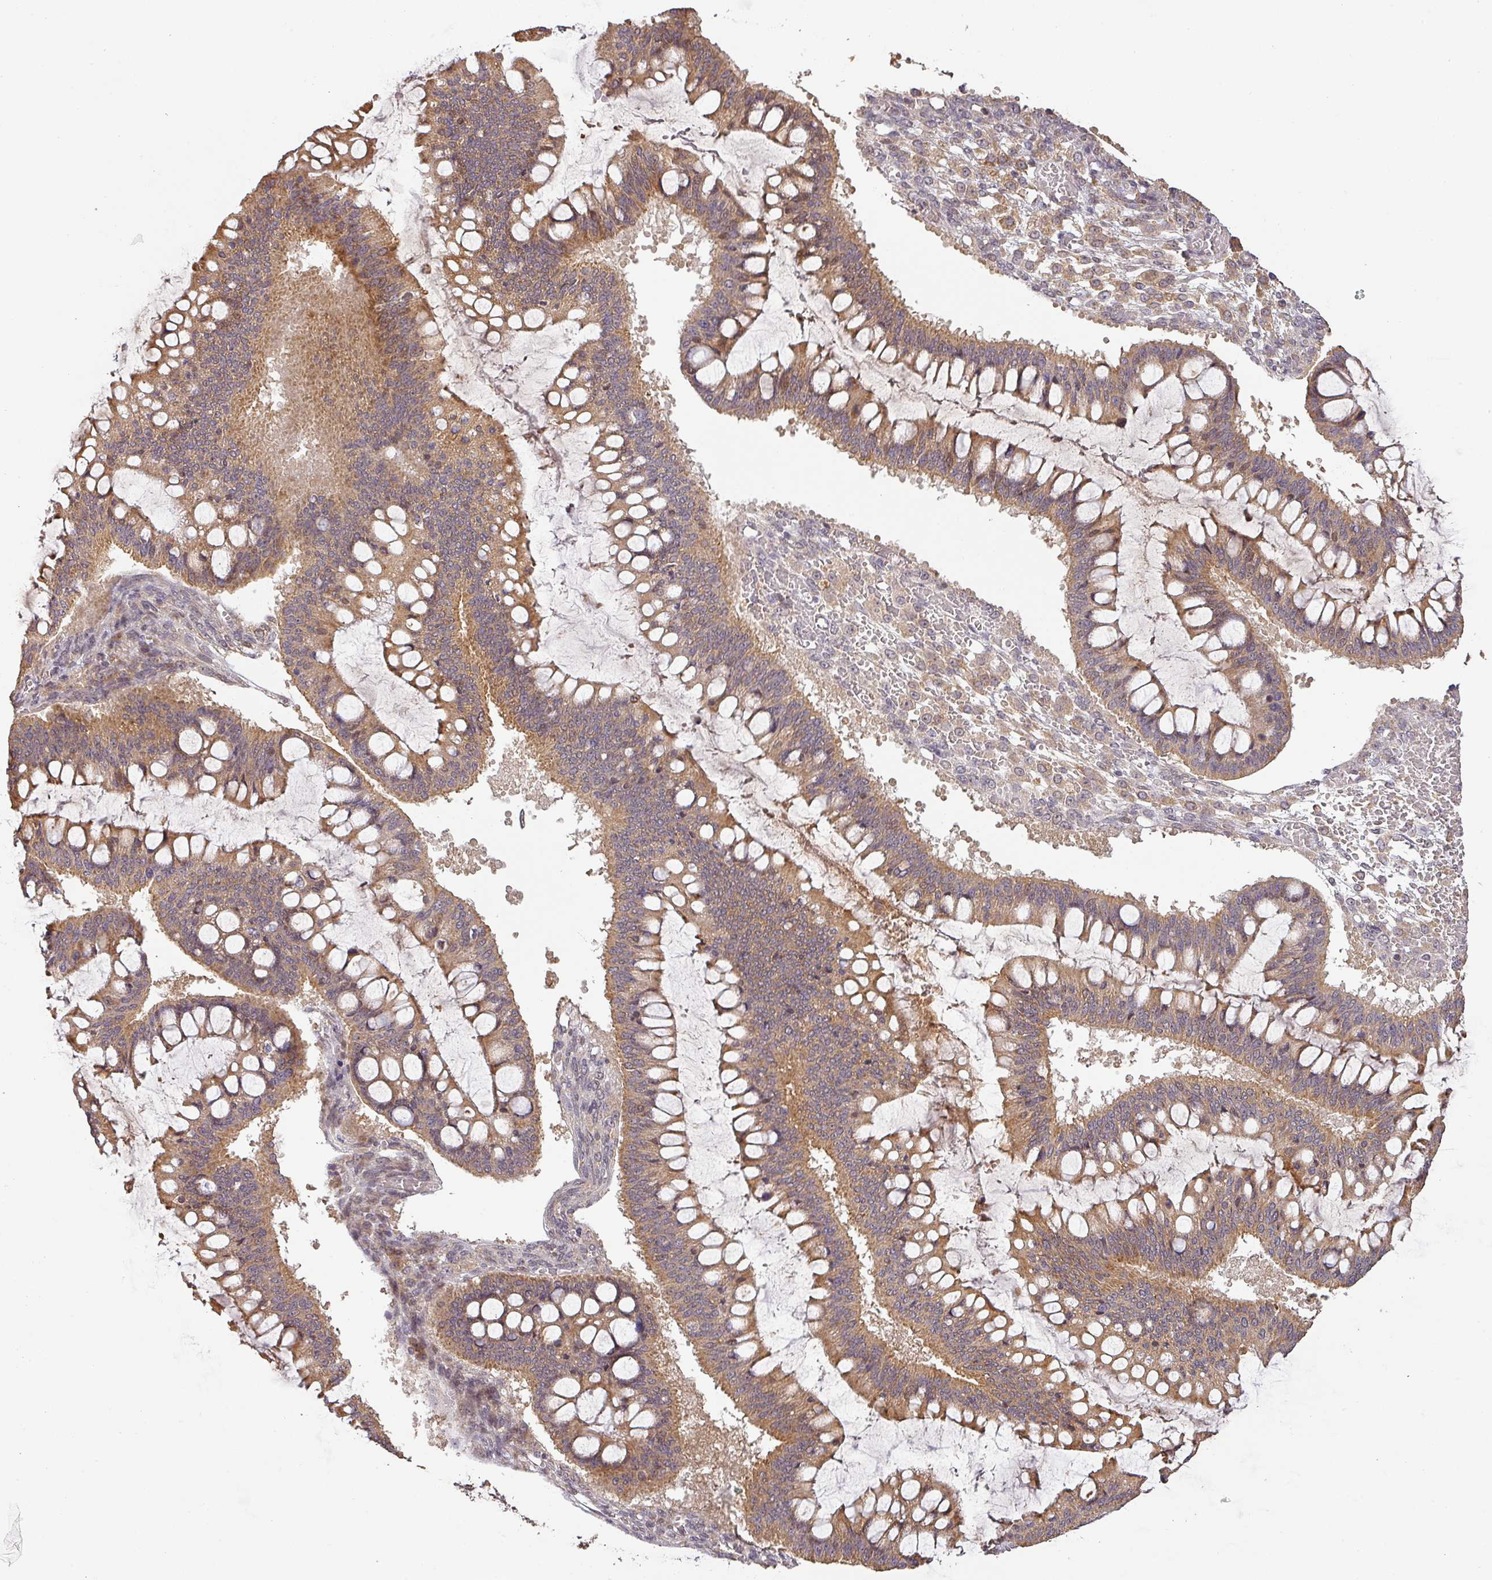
{"staining": {"intensity": "moderate", "quantity": ">75%", "location": "cytoplasmic/membranous"}, "tissue": "ovarian cancer", "cell_type": "Tumor cells", "image_type": "cancer", "snomed": [{"axis": "morphology", "description": "Cystadenocarcinoma, mucinous, NOS"}, {"axis": "topography", "description": "Ovary"}], "caption": "Tumor cells show moderate cytoplasmic/membranous positivity in approximately >75% of cells in ovarian cancer (mucinous cystadenocarcinoma).", "gene": "BPIFB3", "patient": {"sex": "female", "age": 73}}